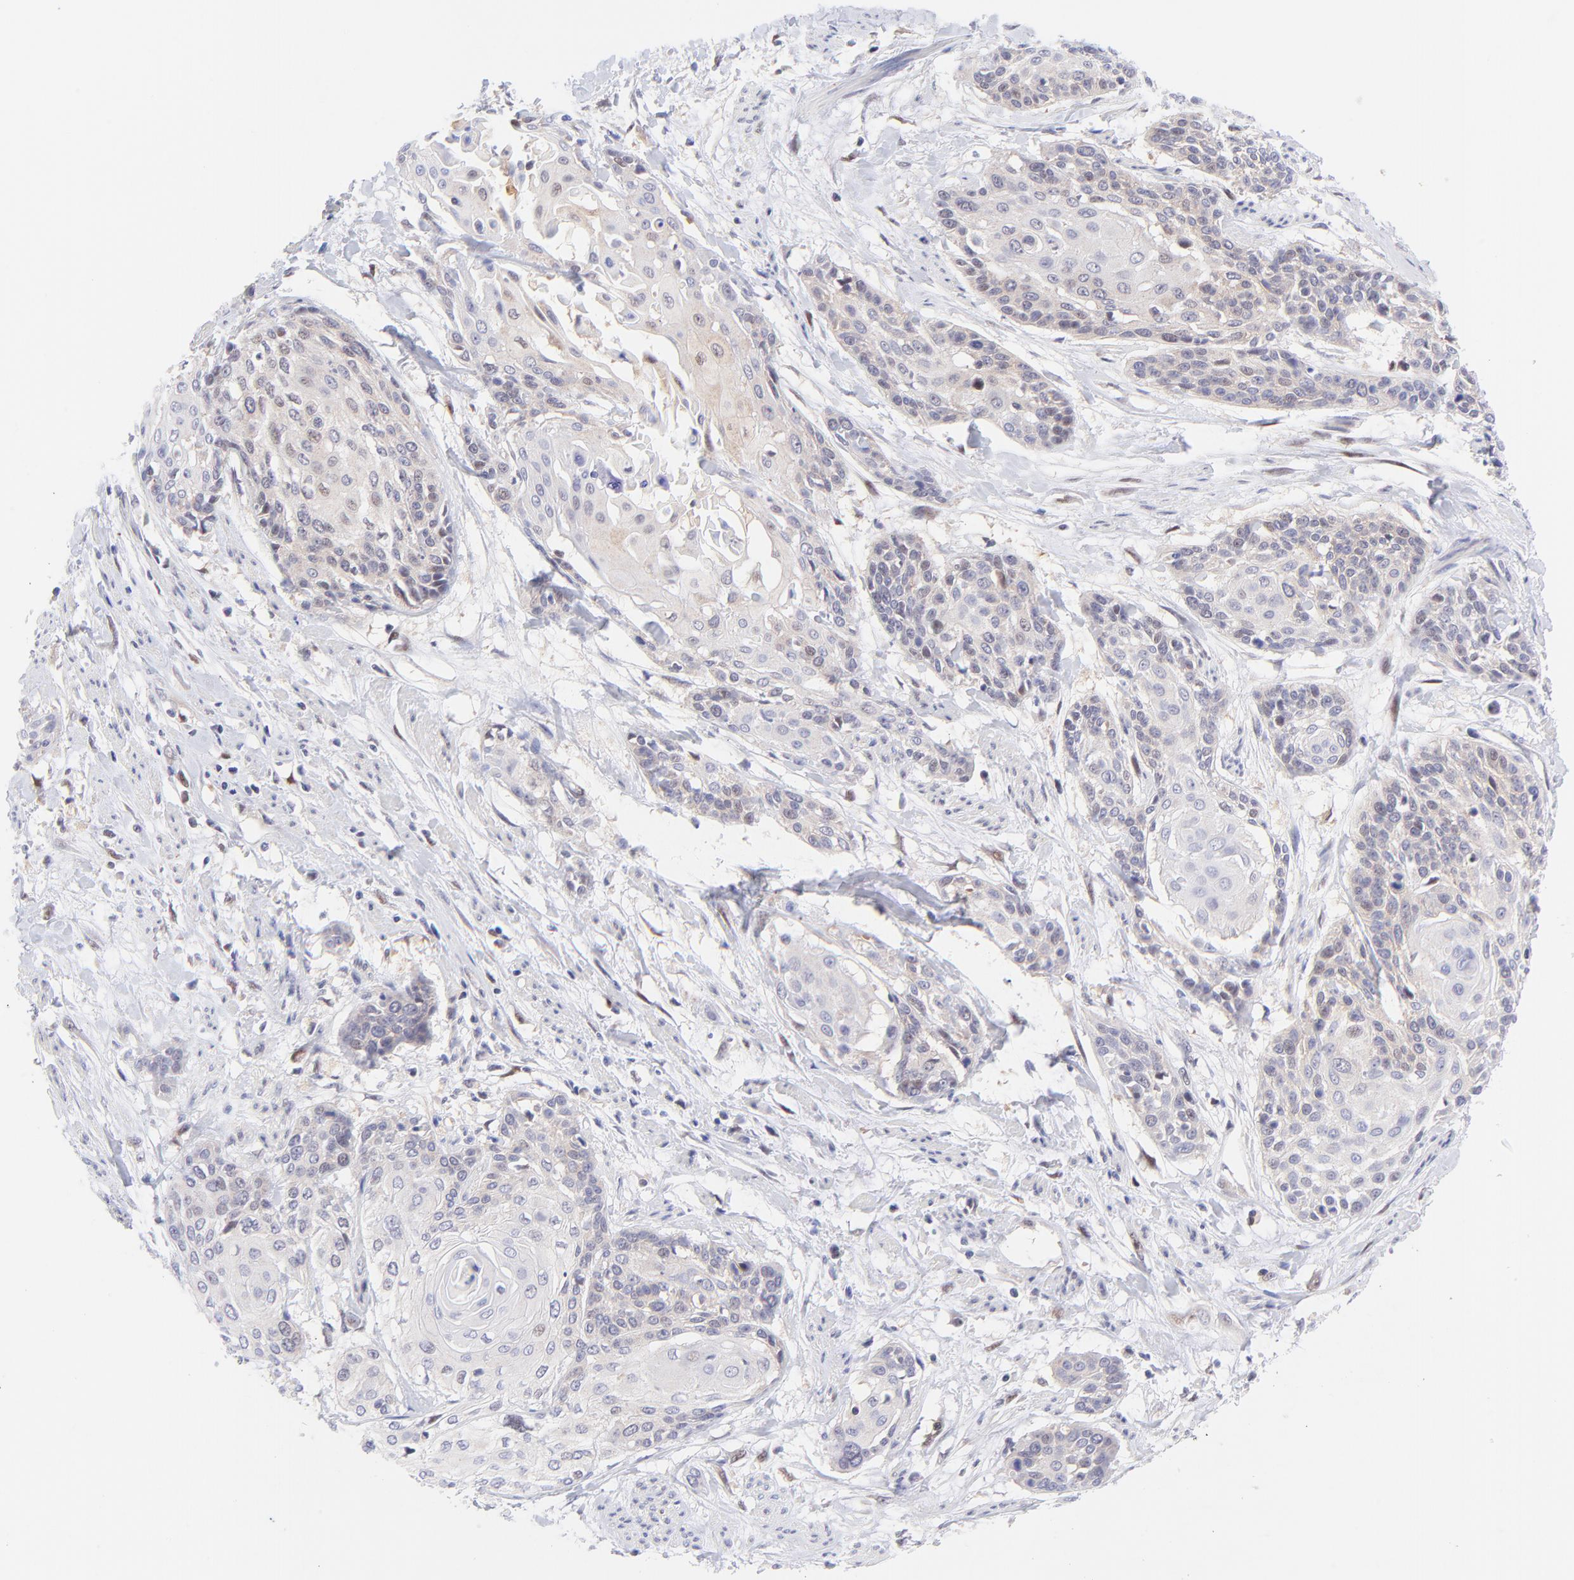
{"staining": {"intensity": "negative", "quantity": "none", "location": "none"}, "tissue": "cervical cancer", "cell_type": "Tumor cells", "image_type": "cancer", "snomed": [{"axis": "morphology", "description": "Squamous cell carcinoma, NOS"}, {"axis": "topography", "description": "Cervix"}], "caption": "Immunohistochemistry (IHC) photomicrograph of neoplastic tissue: human cervical cancer stained with DAB reveals no significant protein staining in tumor cells. (DAB immunohistochemistry (IHC) visualized using brightfield microscopy, high magnification).", "gene": "PBDC1", "patient": {"sex": "female", "age": 57}}